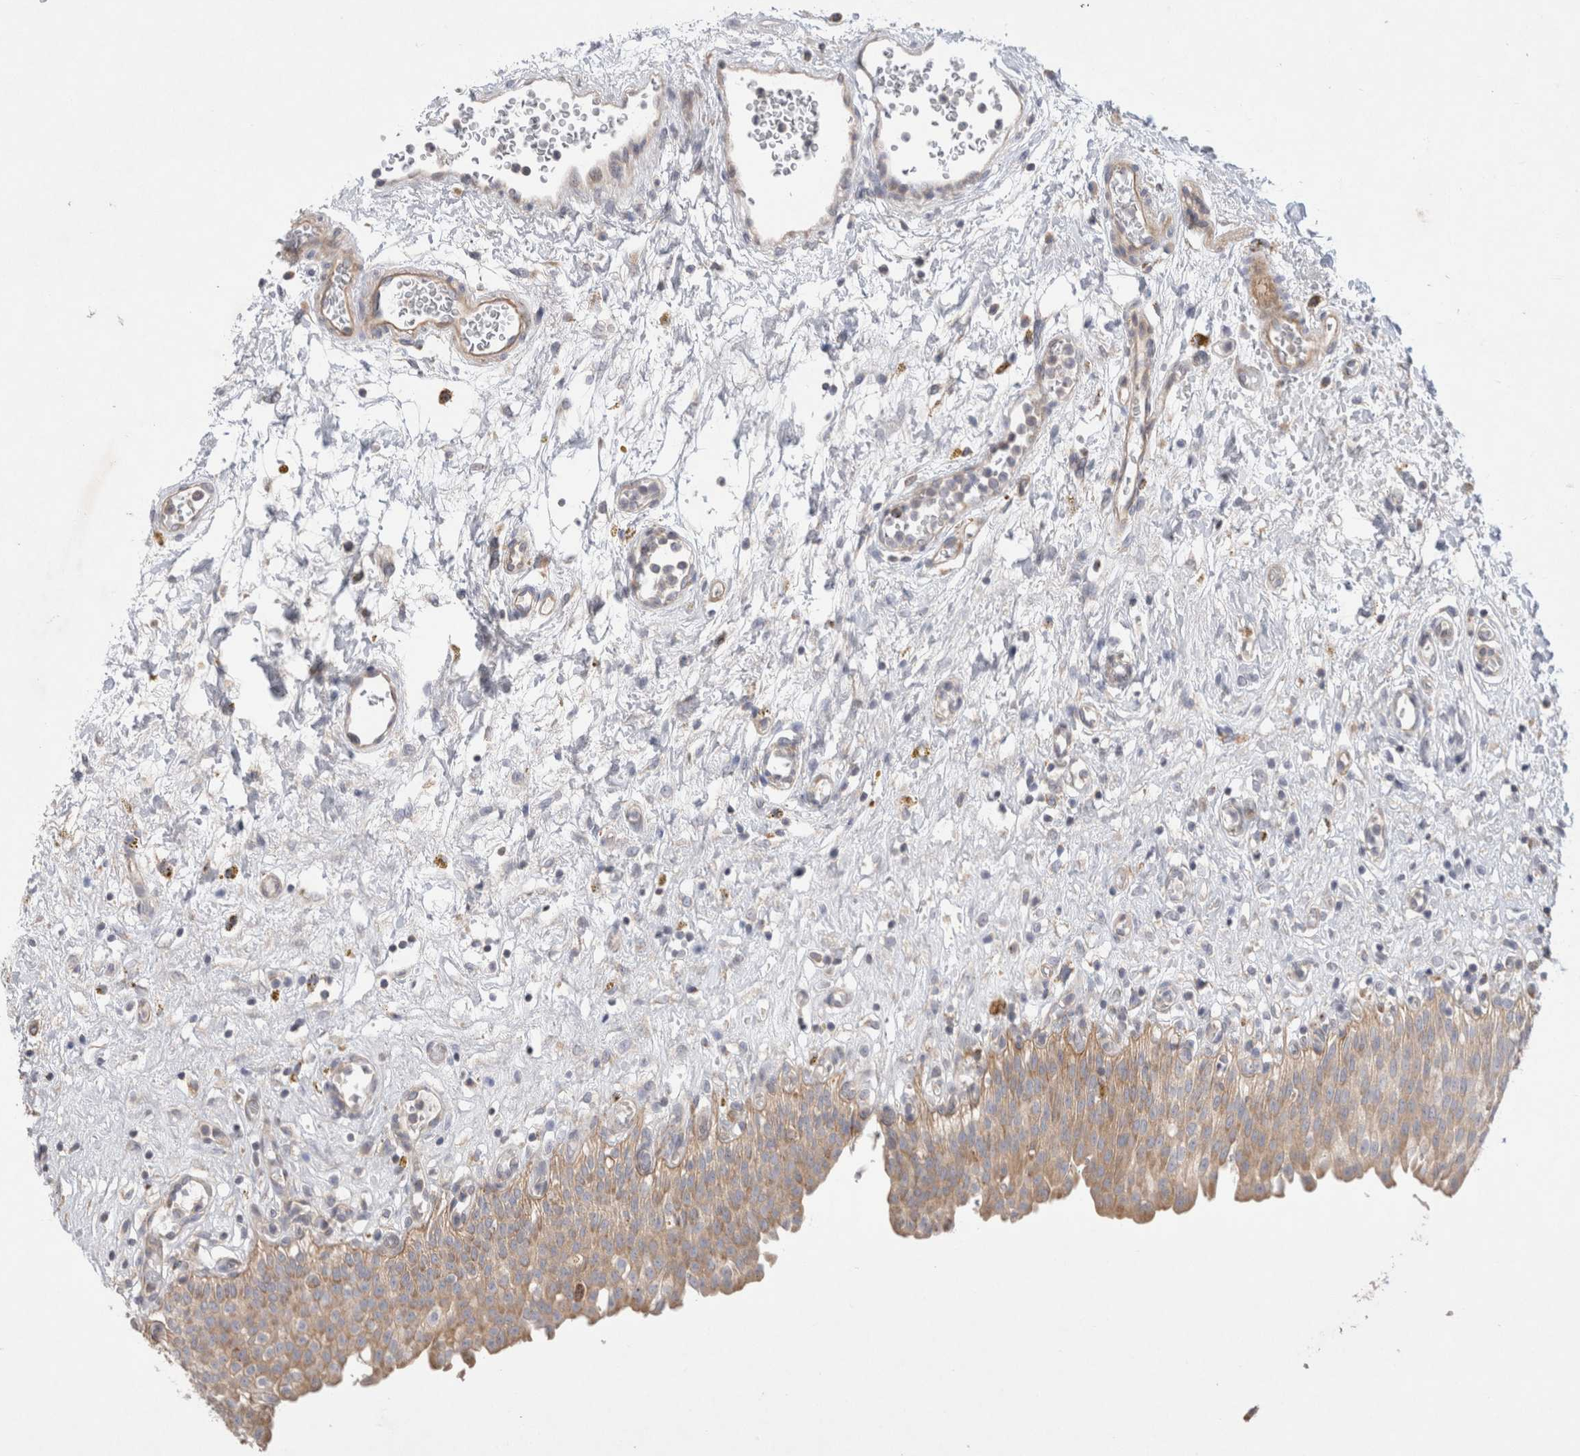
{"staining": {"intensity": "moderate", "quantity": ">75%", "location": "cytoplasmic/membranous"}, "tissue": "urinary bladder", "cell_type": "Urothelial cells", "image_type": "normal", "snomed": [{"axis": "morphology", "description": "Urothelial carcinoma, High grade"}, {"axis": "topography", "description": "Urinary bladder"}], "caption": "Immunohistochemical staining of unremarkable human urinary bladder demonstrates >75% levels of moderate cytoplasmic/membranous protein expression in approximately >75% of urothelial cells.", "gene": "TBC1D16", "patient": {"sex": "male", "age": 46}}